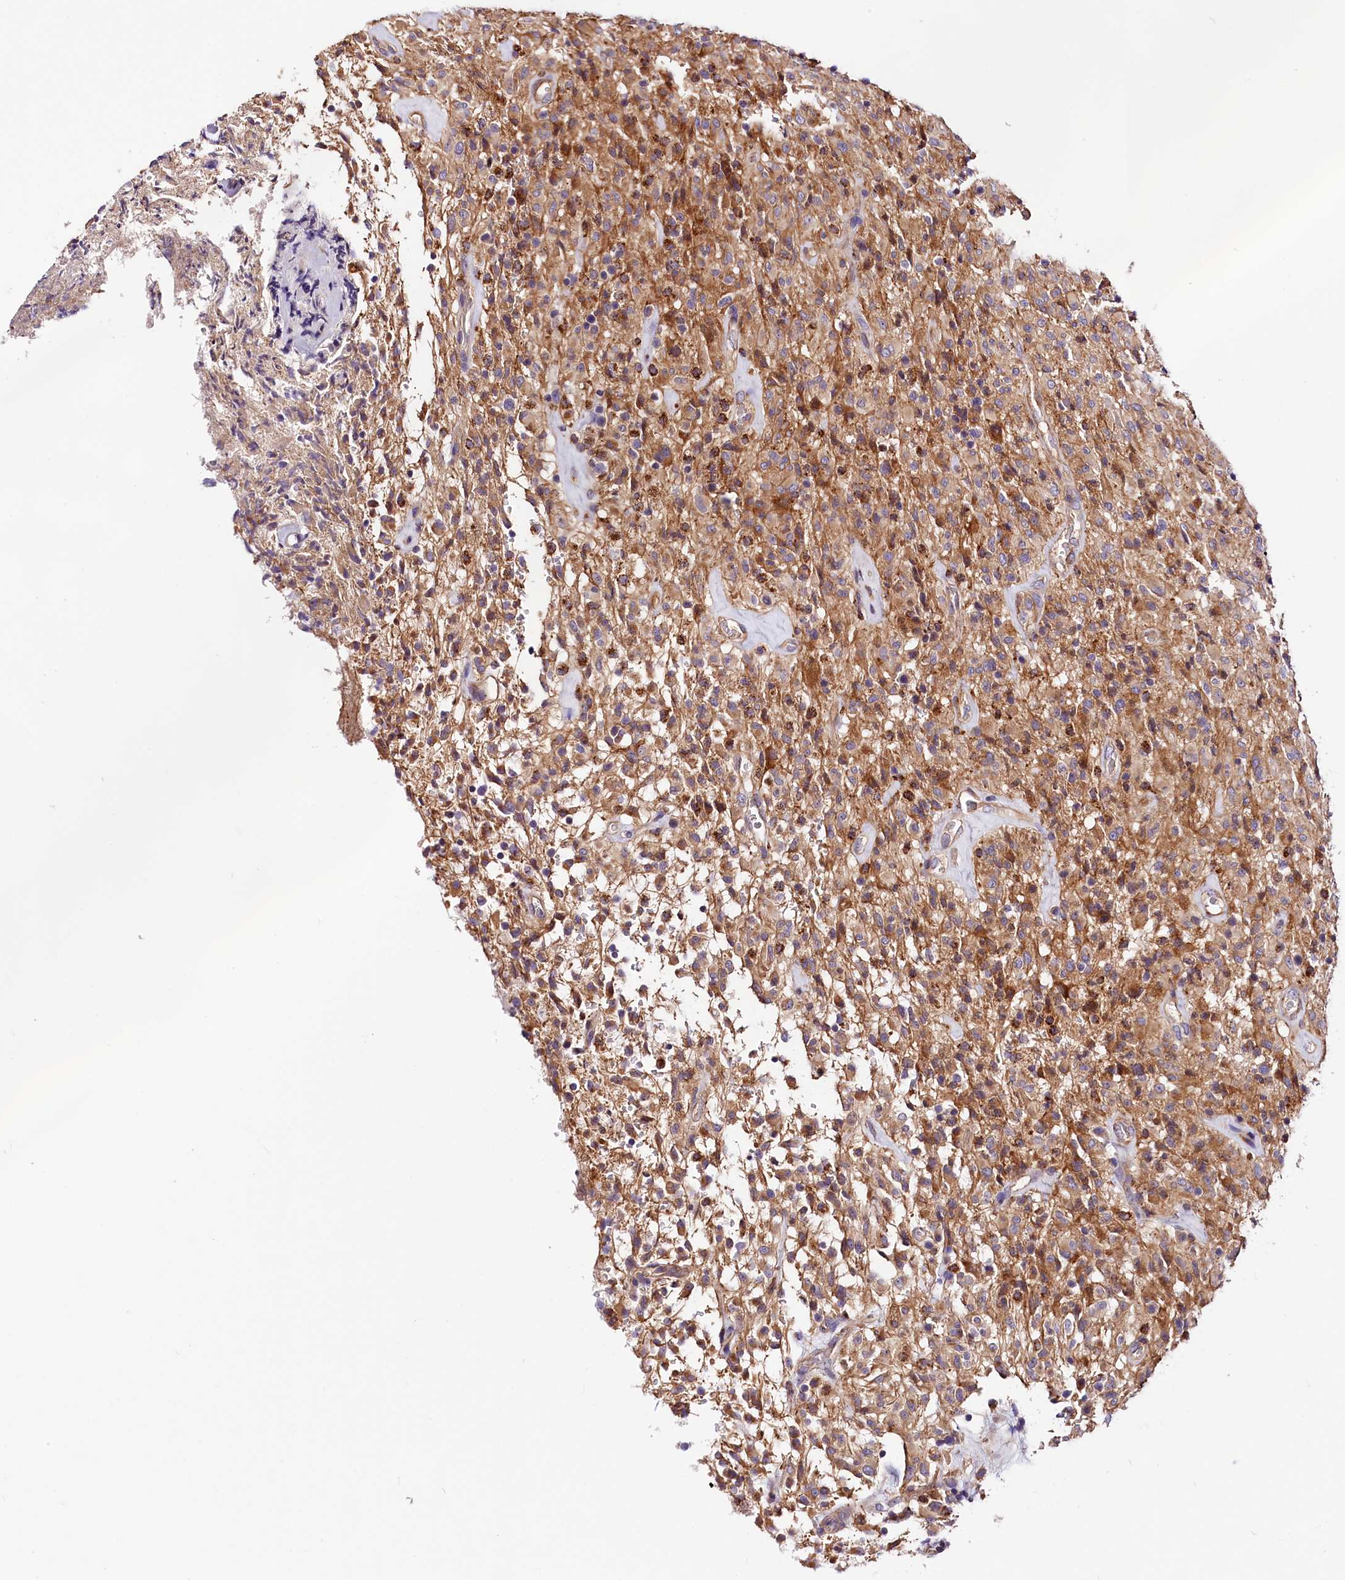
{"staining": {"intensity": "moderate", "quantity": ">75%", "location": "cytoplasmic/membranous"}, "tissue": "glioma", "cell_type": "Tumor cells", "image_type": "cancer", "snomed": [{"axis": "morphology", "description": "Glioma, malignant, High grade"}, {"axis": "topography", "description": "Brain"}], "caption": "Protein expression analysis of human glioma reveals moderate cytoplasmic/membranous expression in approximately >75% of tumor cells.", "gene": "ARMC6", "patient": {"sex": "female", "age": 57}}